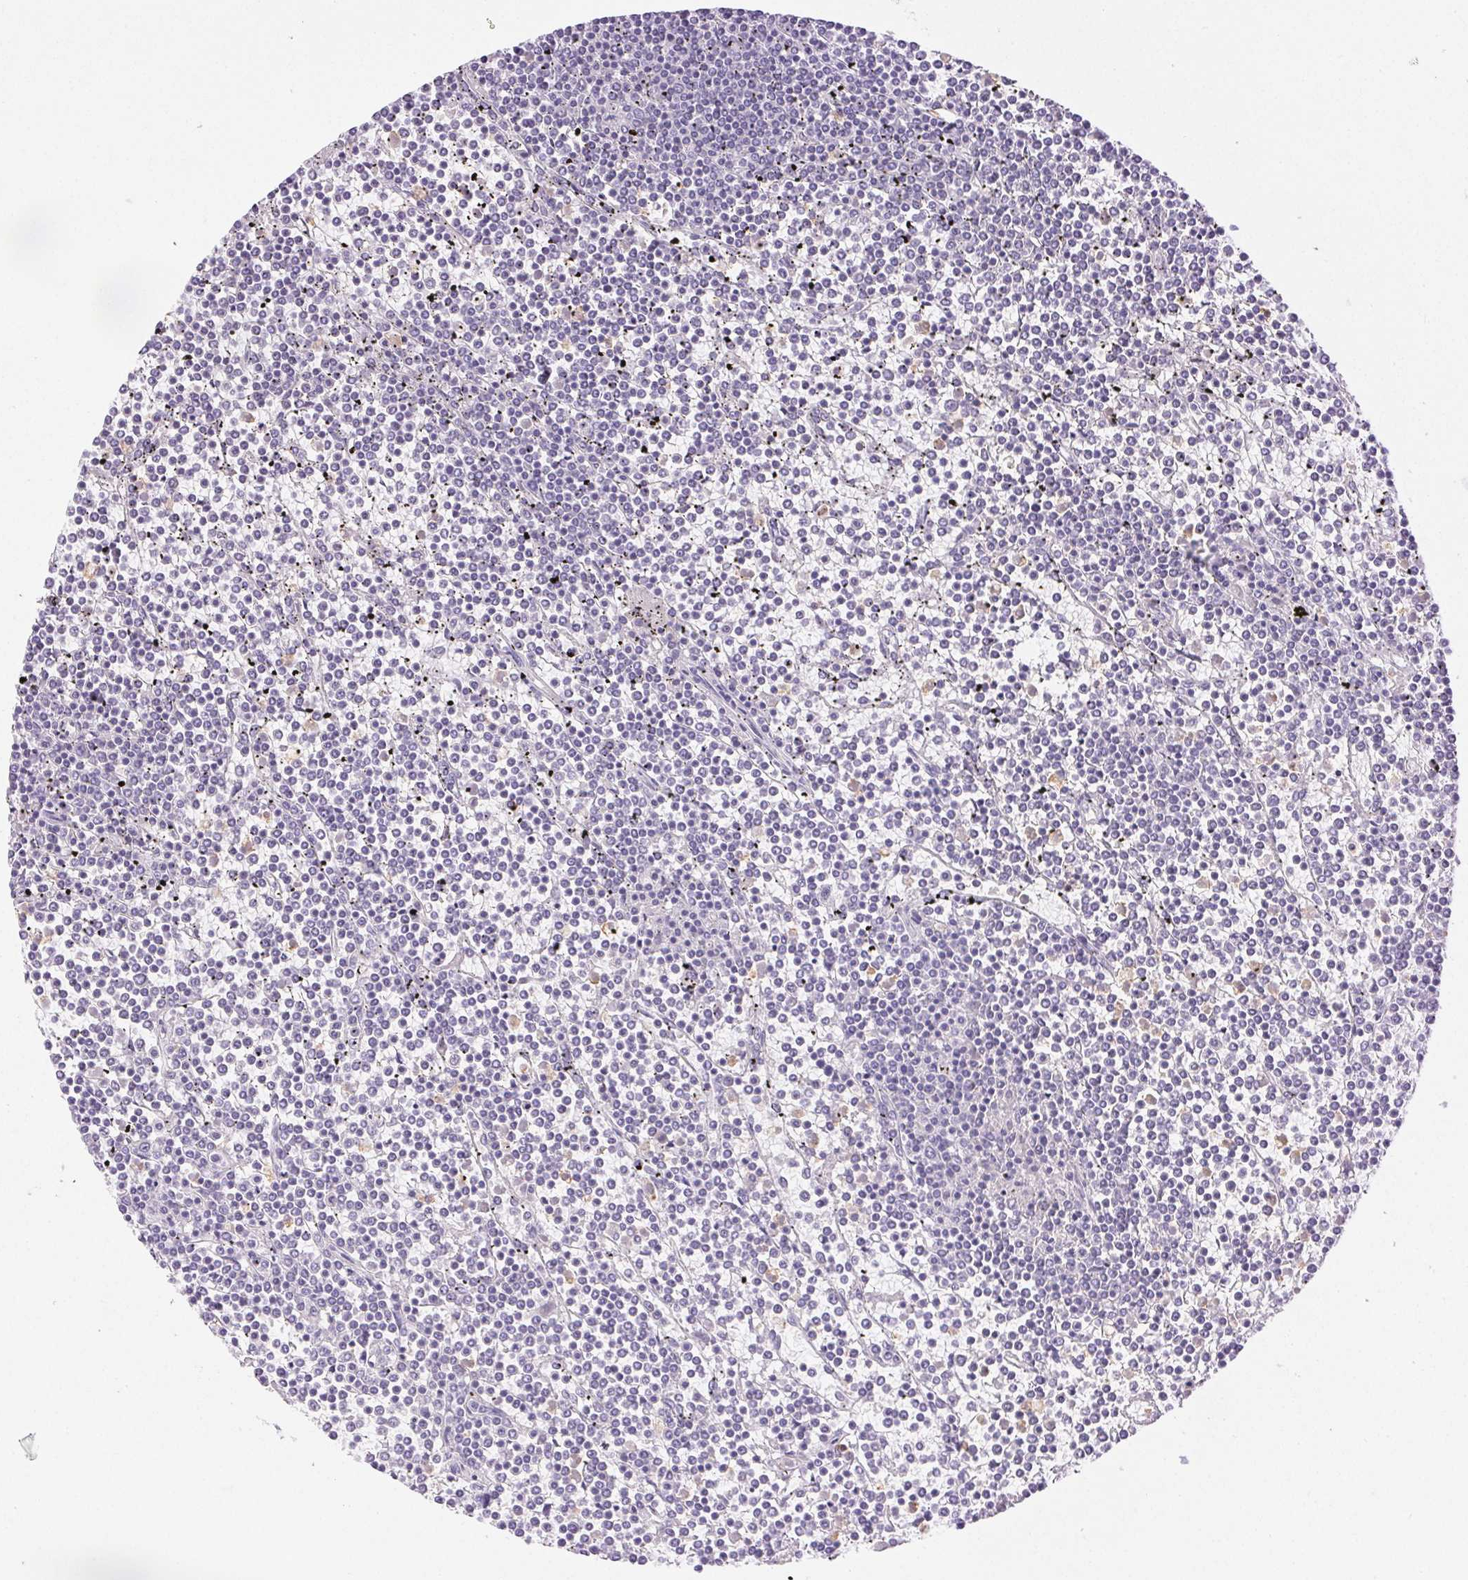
{"staining": {"intensity": "negative", "quantity": "none", "location": "none"}, "tissue": "lymphoma", "cell_type": "Tumor cells", "image_type": "cancer", "snomed": [{"axis": "morphology", "description": "Malignant lymphoma, non-Hodgkin's type, Low grade"}, {"axis": "topography", "description": "Spleen"}], "caption": "IHC of human lymphoma shows no expression in tumor cells. (DAB (3,3'-diaminobenzidine) IHC with hematoxylin counter stain).", "gene": "EMX2", "patient": {"sex": "female", "age": 19}}